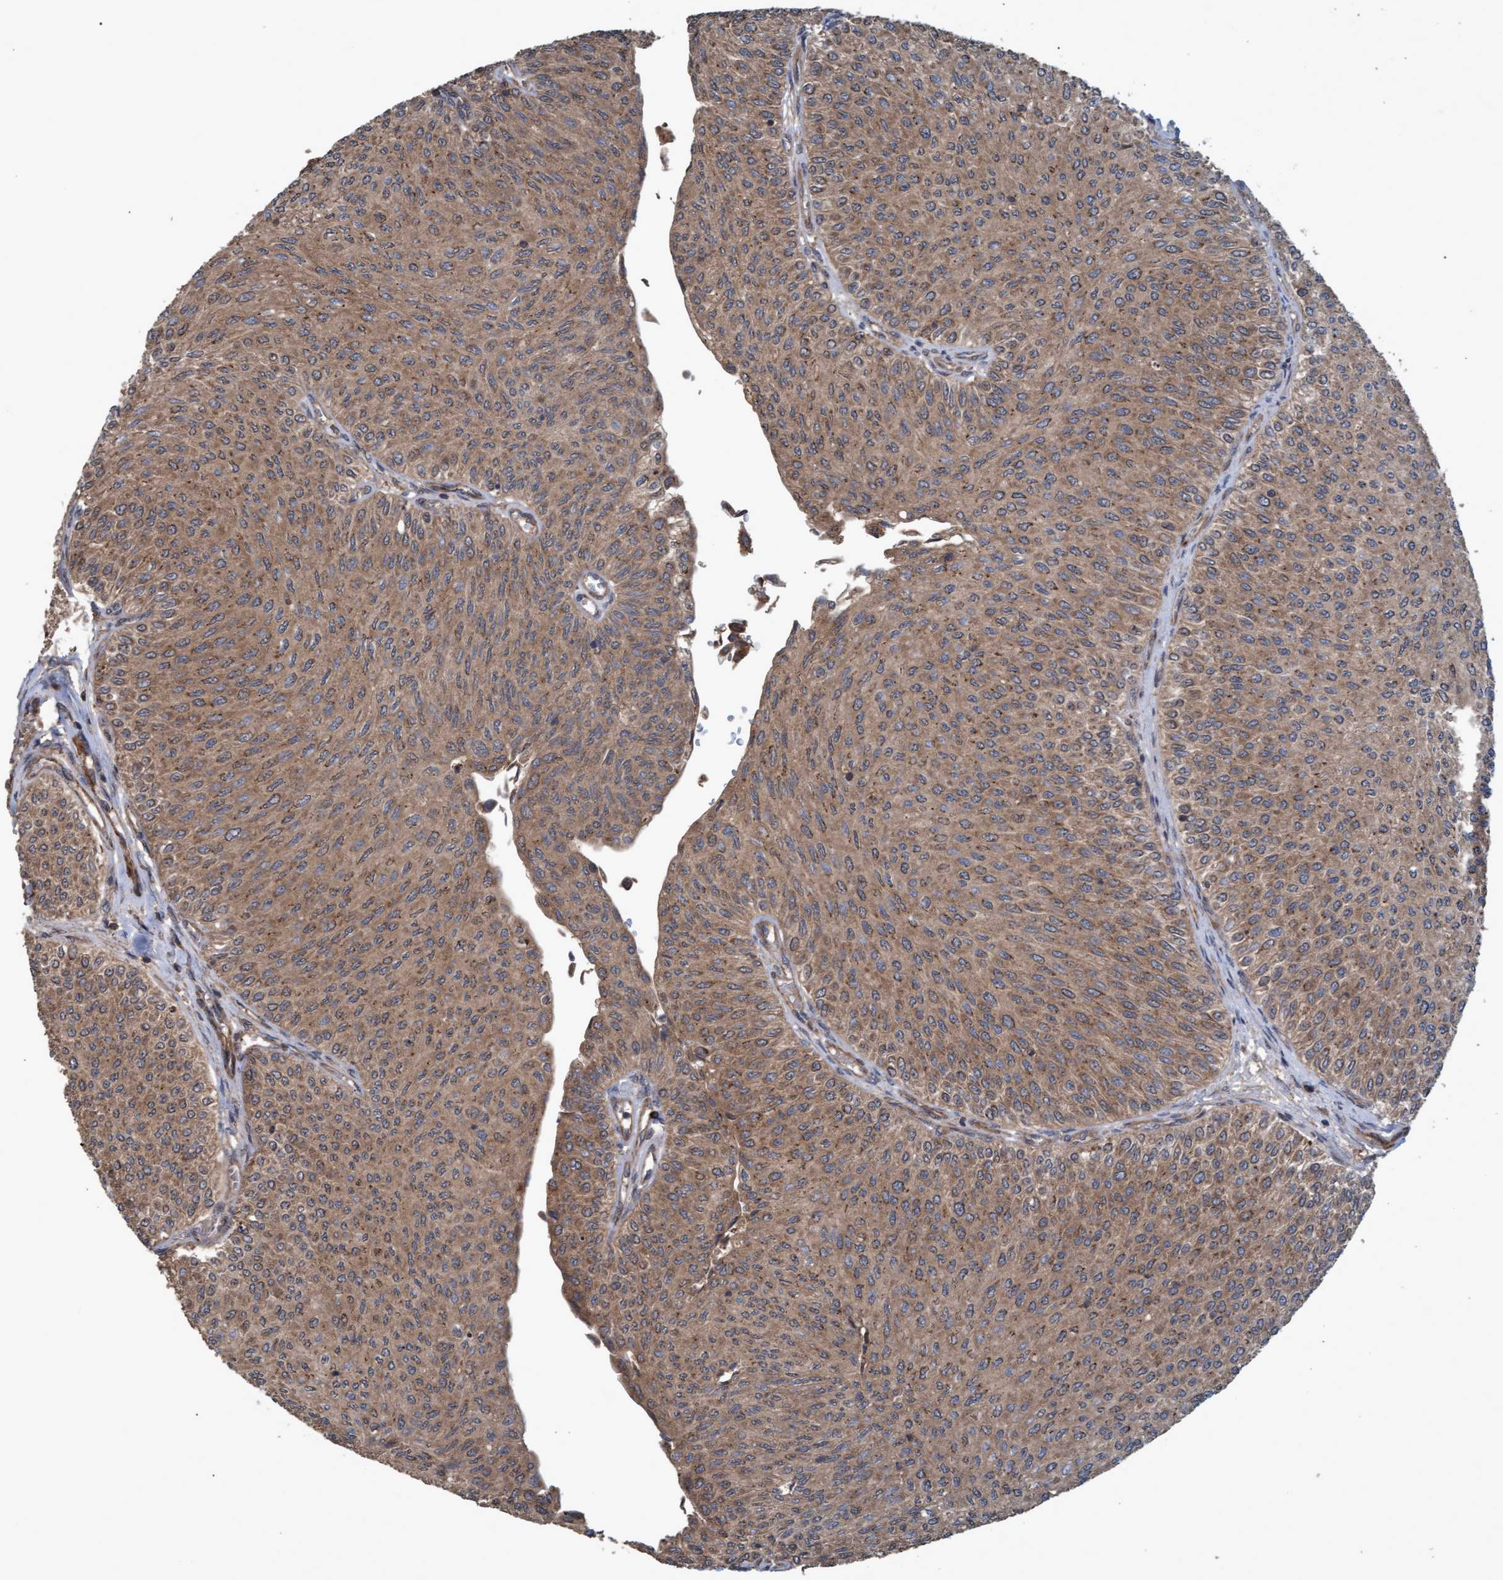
{"staining": {"intensity": "moderate", "quantity": ">75%", "location": "cytoplasmic/membranous"}, "tissue": "urothelial cancer", "cell_type": "Tumor cells", "image_type": "cancer", "snomed": [{"axis": "morphology", "description": "Urothelial carcinoma, Low grade"}, {"axis": "topography", "description": "Urinary bladder"}], "caption": "Moderate cytoplasmic/membranous expression is present in approximately >75% of tumor cells in urothelial cancer.", "gene": "GGT6", "patient": {"sex": "male", "age": 78}}